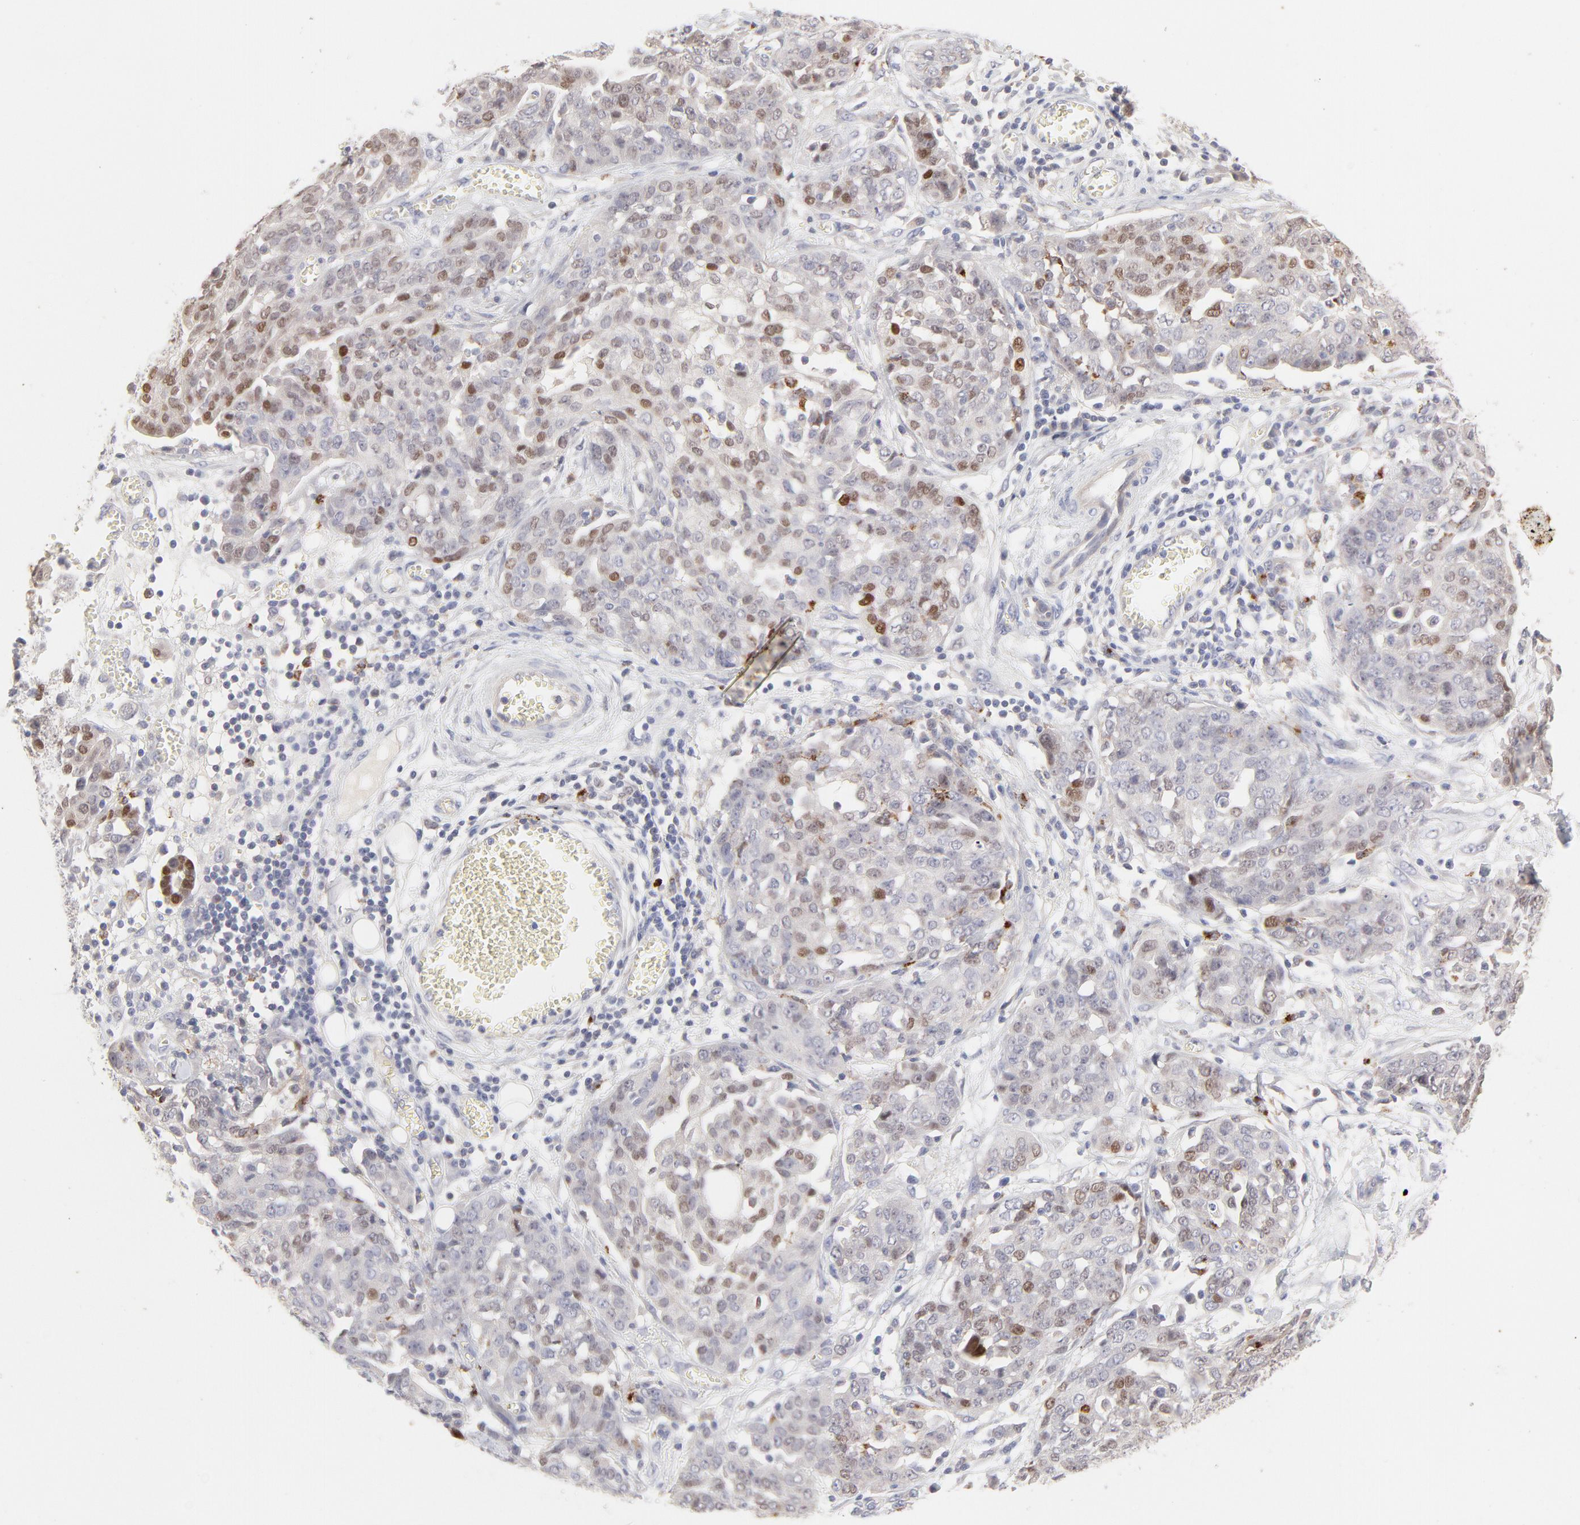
{"staining": {"intensity": "weak", "quantity": "25%-75%", "location": "nuclear"}, "tissue": "ovarian cancer", "cell_type": "Tumor cells", "image_type": "cancer", "snomed": [{"axis": "morphology", "description": "Cystadenocarcinoma, serous, NOS"}, {"axis": "topography", "description": "Soft tissue"}, {"axis": "topography", "description": "Ovary"}], "caption": "A micrograph showing weak nuclear staining in approximately 25%-75% of tumor cells in ovarian cancer, as visualized by brown immunohistochemical staining.", "gene": "ELF3", "patient": {"sex": "female", "age": 57}}